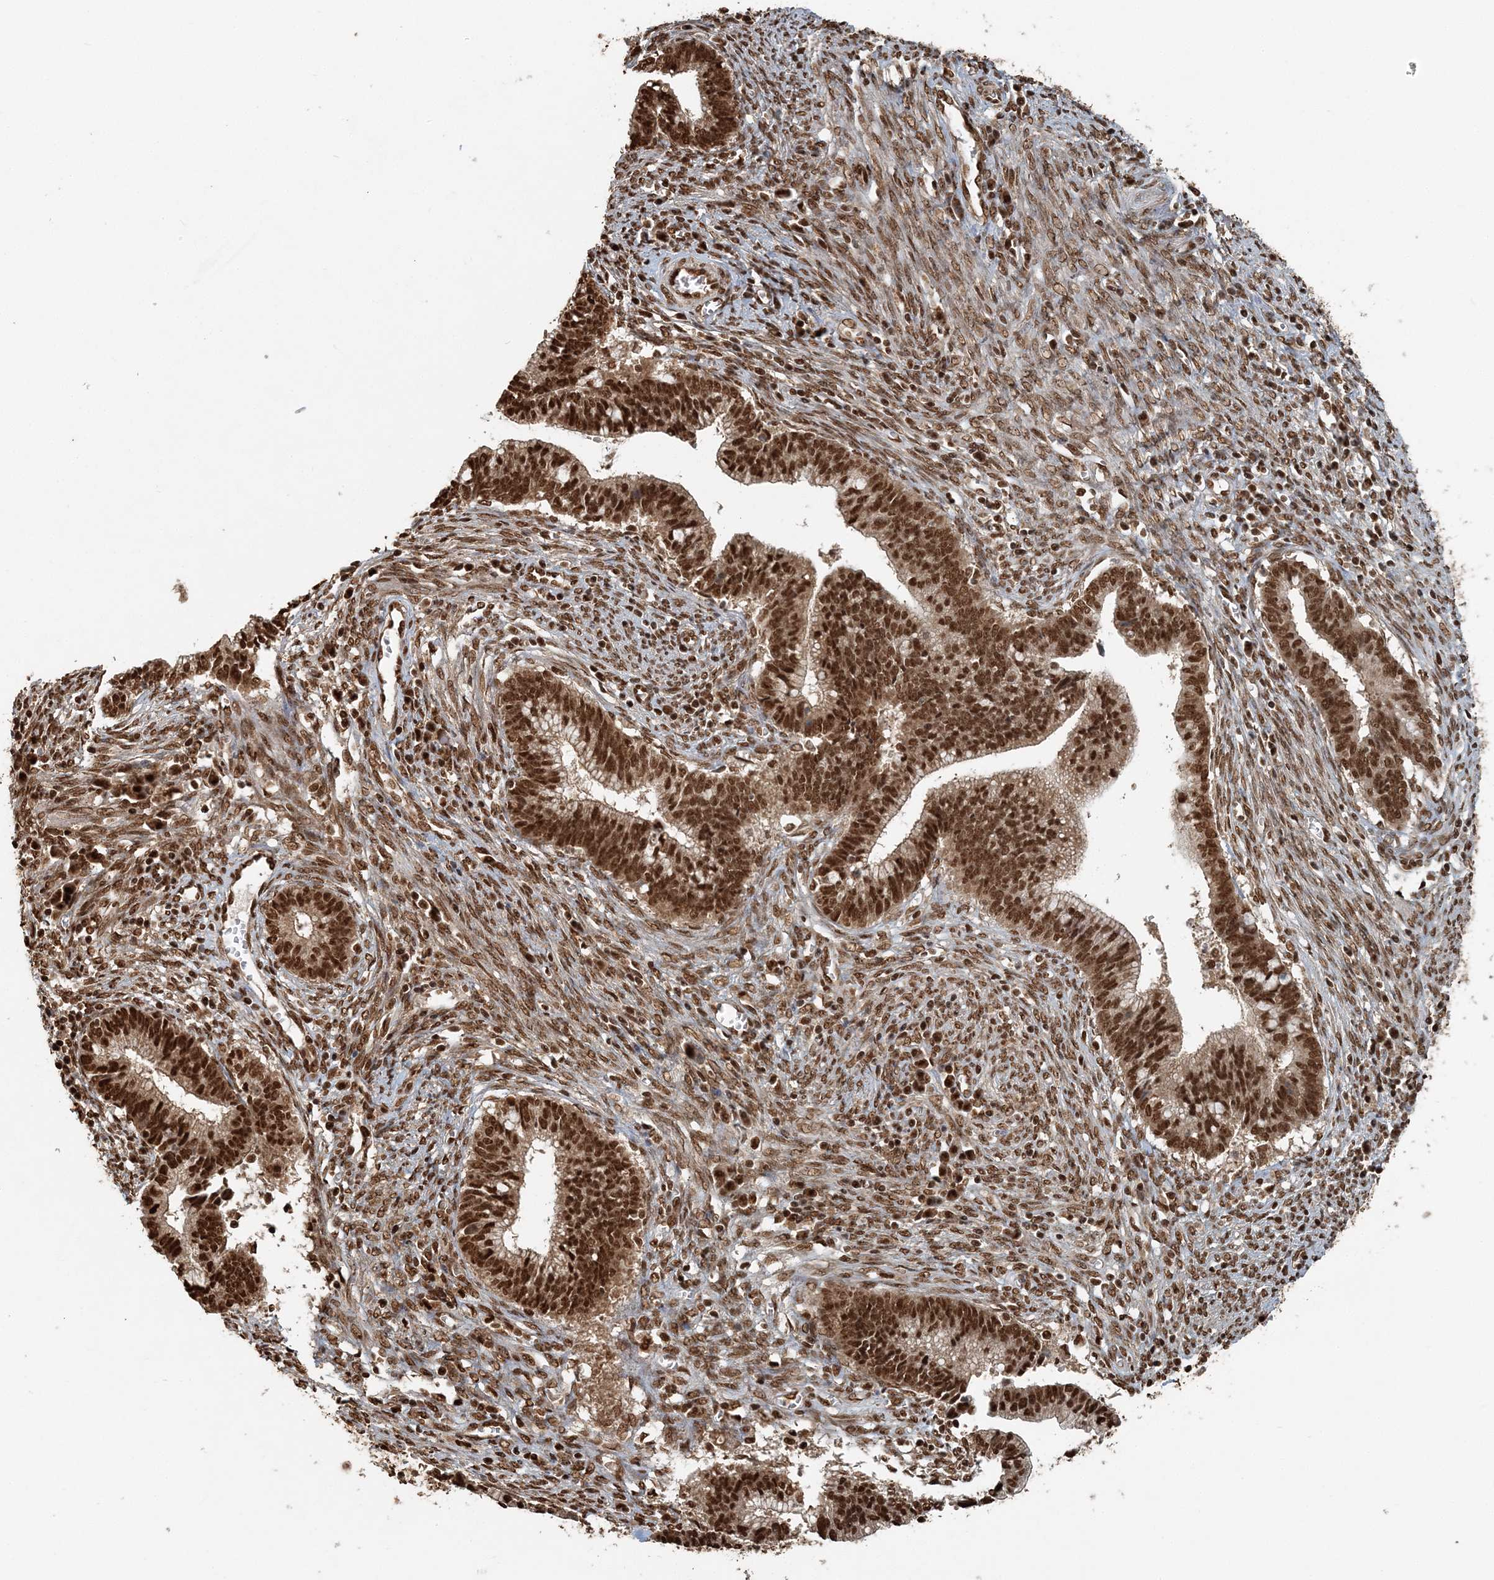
{"staining": {"intensity": "strong", "quantity": ">75%", "location": "nuclear"}, "tissue": "cervical cancer", "cell_type": "Tumor cells", "image_type": "cancer", "snomed": [{"axis": "morphology", "description": "Adenocarcinoma, NOS"}, {"axis": "topography", "description": "Cervix"}], "caption": "Immunohistochemistry (DAB (3,3'-diaminobenzidine)) staining of cervical cancer (adenocarcinoma) reveals strong nuclear protein staining in about >75% of tumor cells.", "gene": "ARHGAP35", "patient": {"sex": "female", "age": 44}}